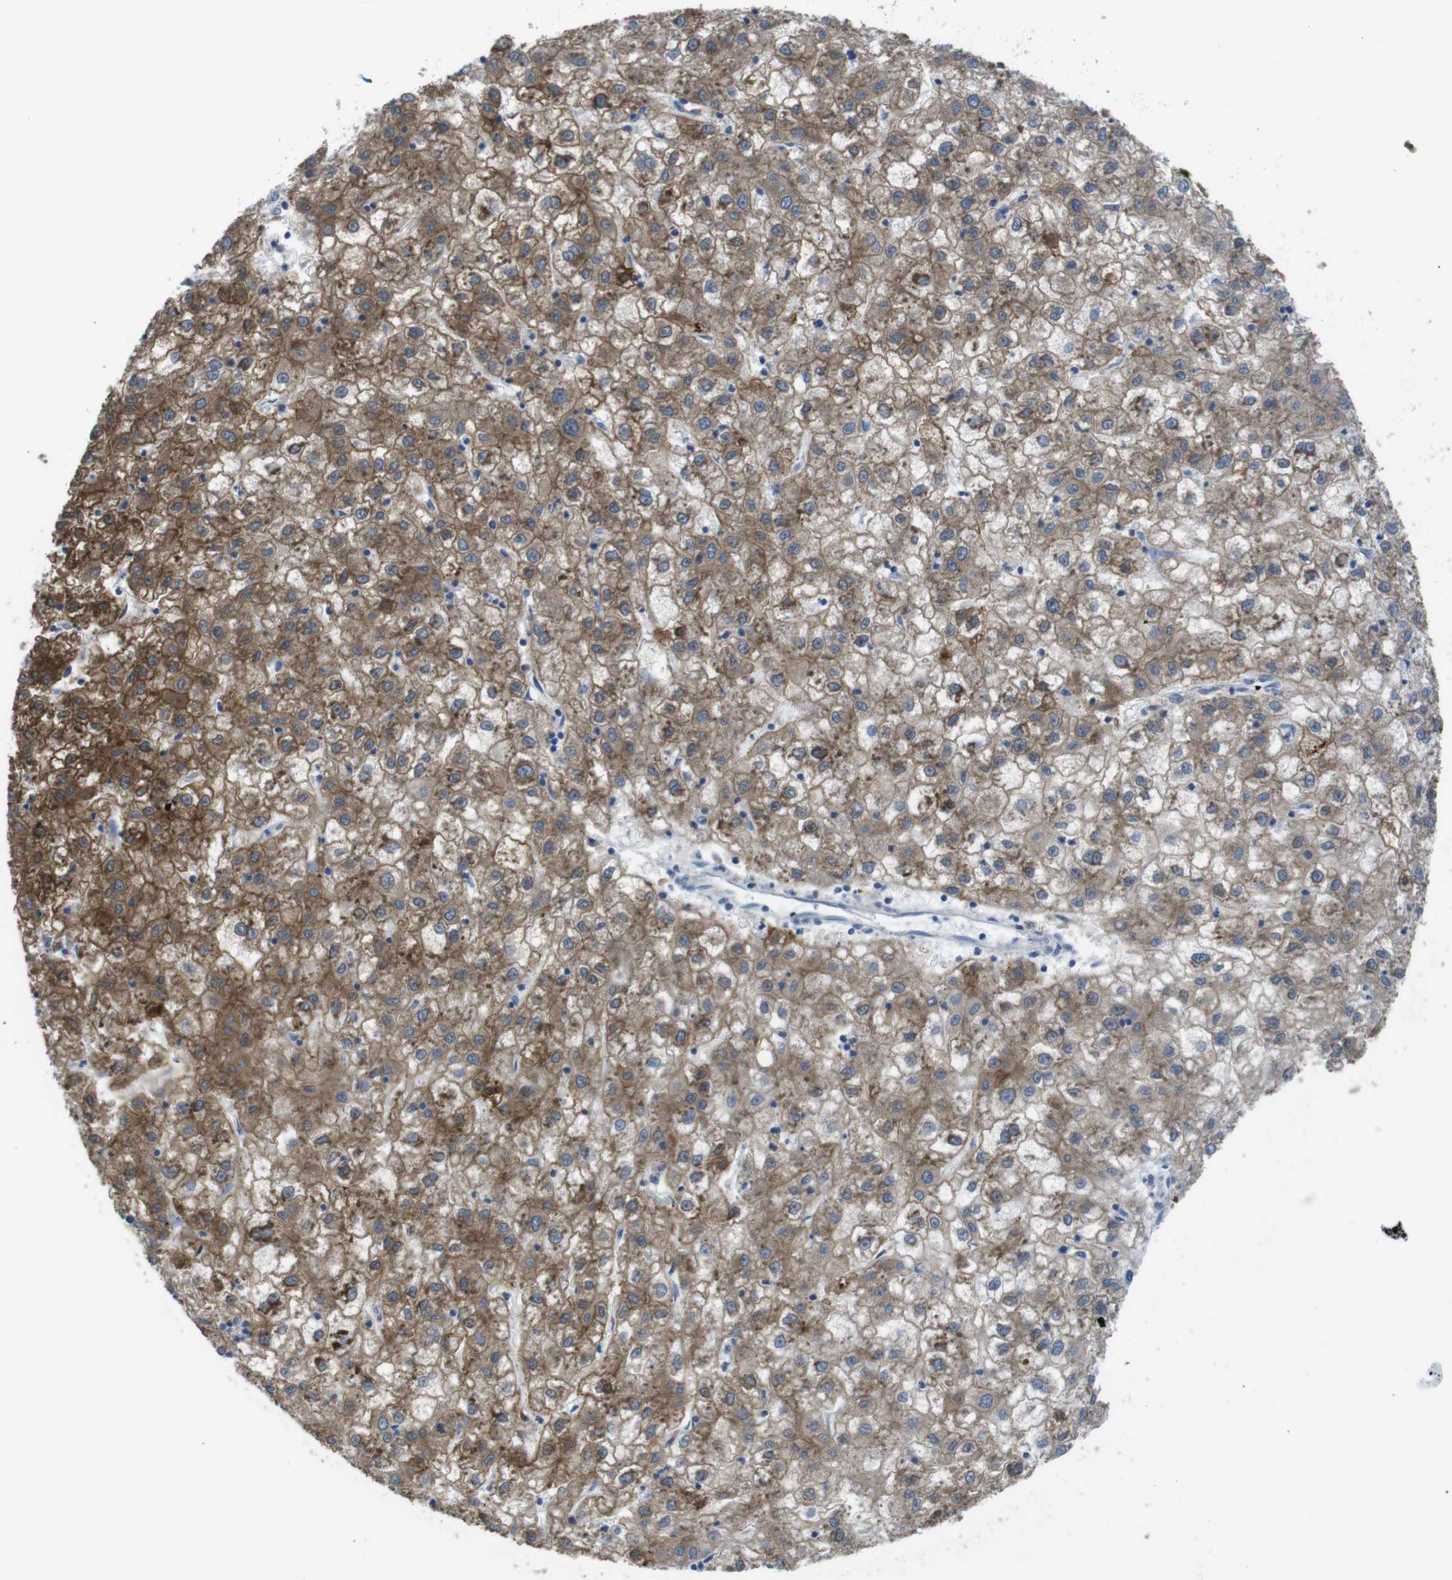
{"staining": {"intensity": "moderate", "quantity": ">75%", "location": "cytoplasmic/membranous"}, "tissue": "liver cancer", "cell_type": "Tumor cells", "image_type": "cancer", "snomed": [{"axis": "morphology", "description": "Carcinoma, Hepatocellular, NOS"}, {"axis": "topography", "description": "Liver"}], "caption": "An immunohistochemistry (IHC) micrograph of neoplastic tissue is shown. Protein staining in brown highlights moderate cytoplasmic/membranous positivity in liver cancer (hepatocellular carcinoma) within tumor cells.", "gene": "MTHFD1", "patient": {"sex": "male", "age": 72}}